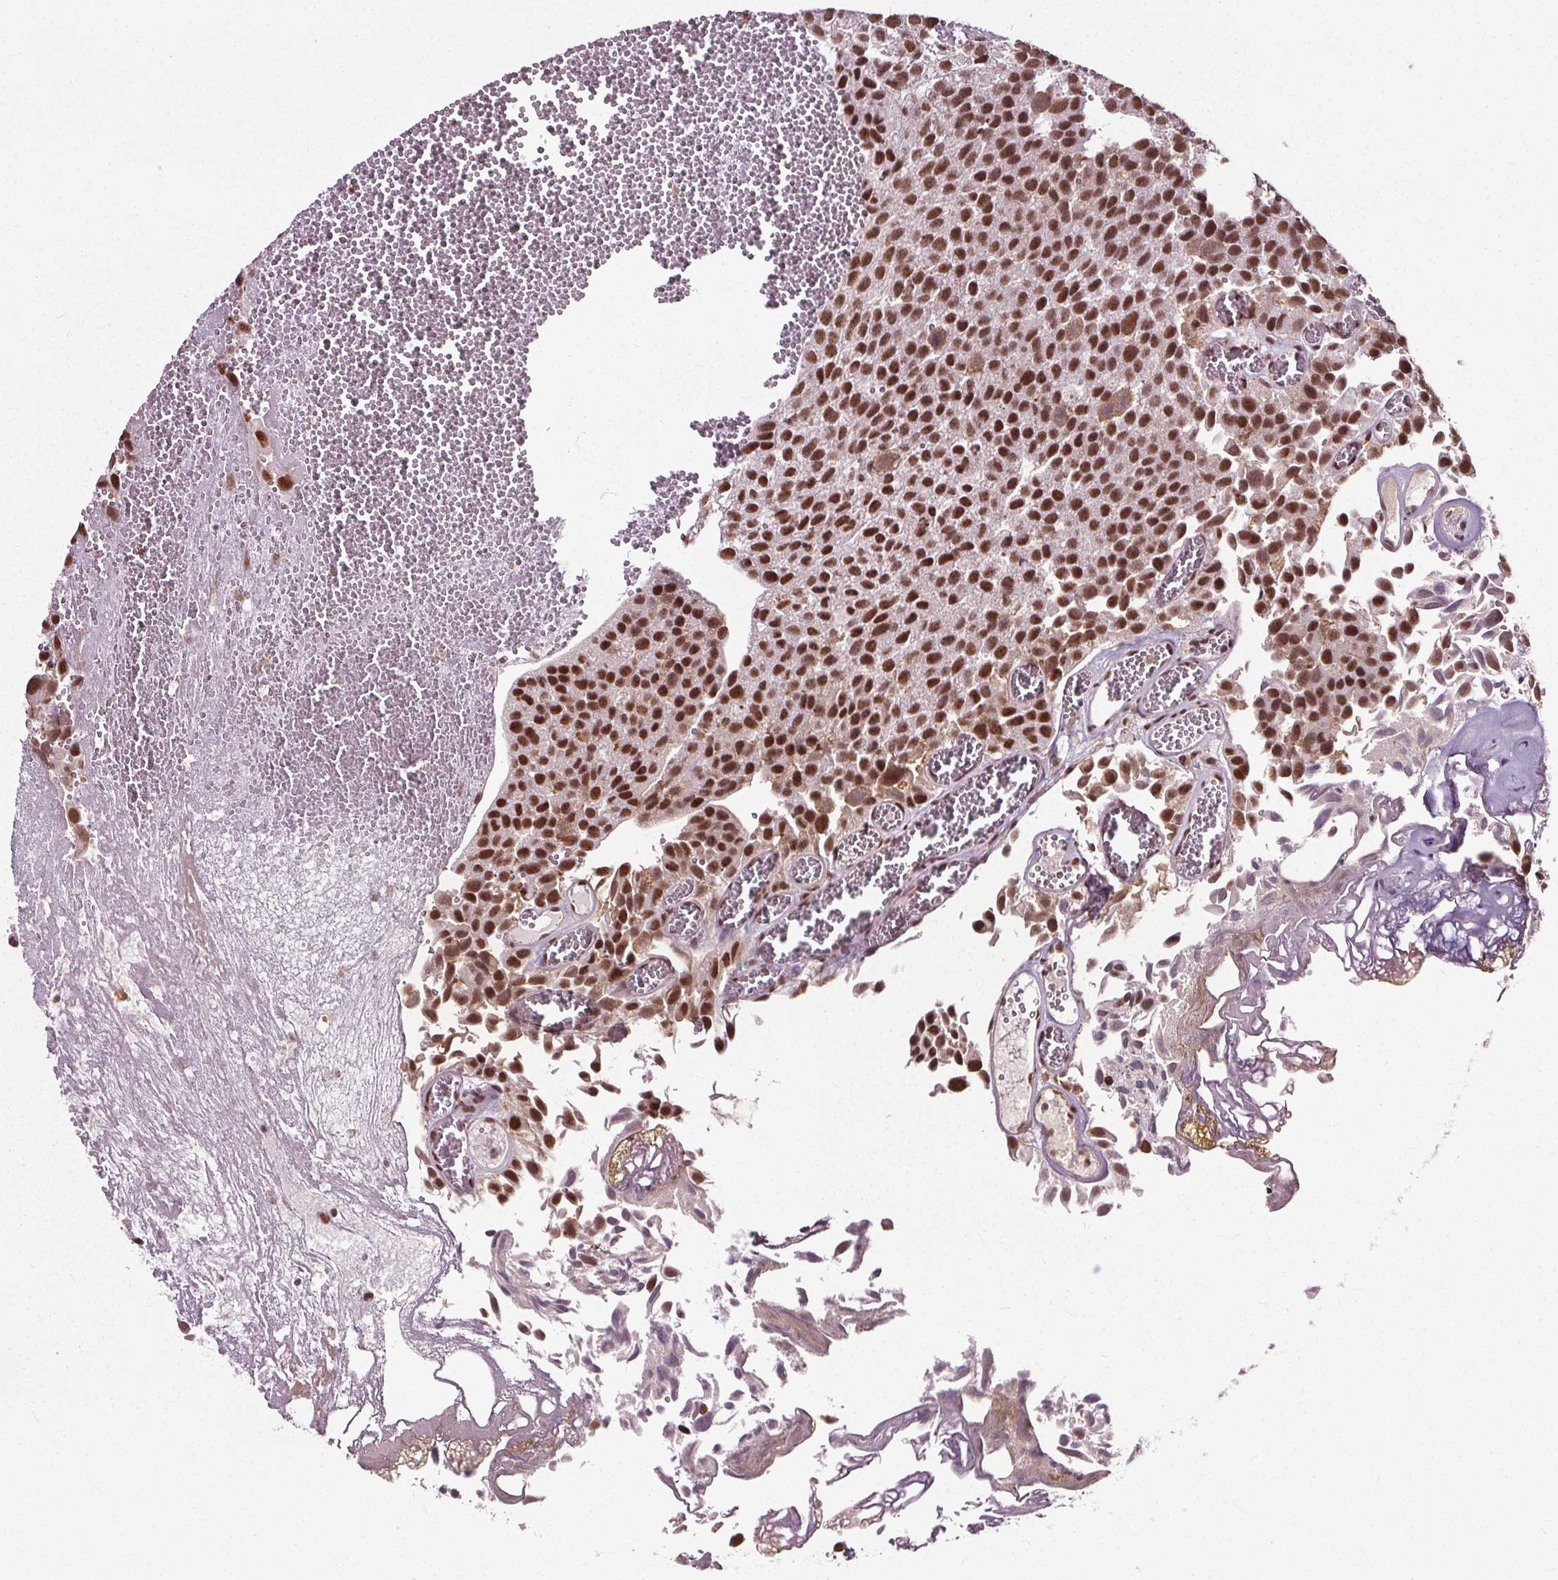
{"staining": {"intensity": "strong", "quantity": ">75%", "location": "nuclear"}, "tissue": "urothelial cancer", "cell_type": "Tumor cells", "image_type": "cancer", "snomed": [{"axis": "morphology", "description": "Urothelial carcinoma, Low grade"}, {"axis": "topography", "description": "Urinary bladder"}], "caption": "Protein staining reveals strong nuclear staining in about >75% of tumor cells in urothelial carcinoma (low-grade).", "gene": "TTC39C", "patient": {"sex": "female", "age": 69}}